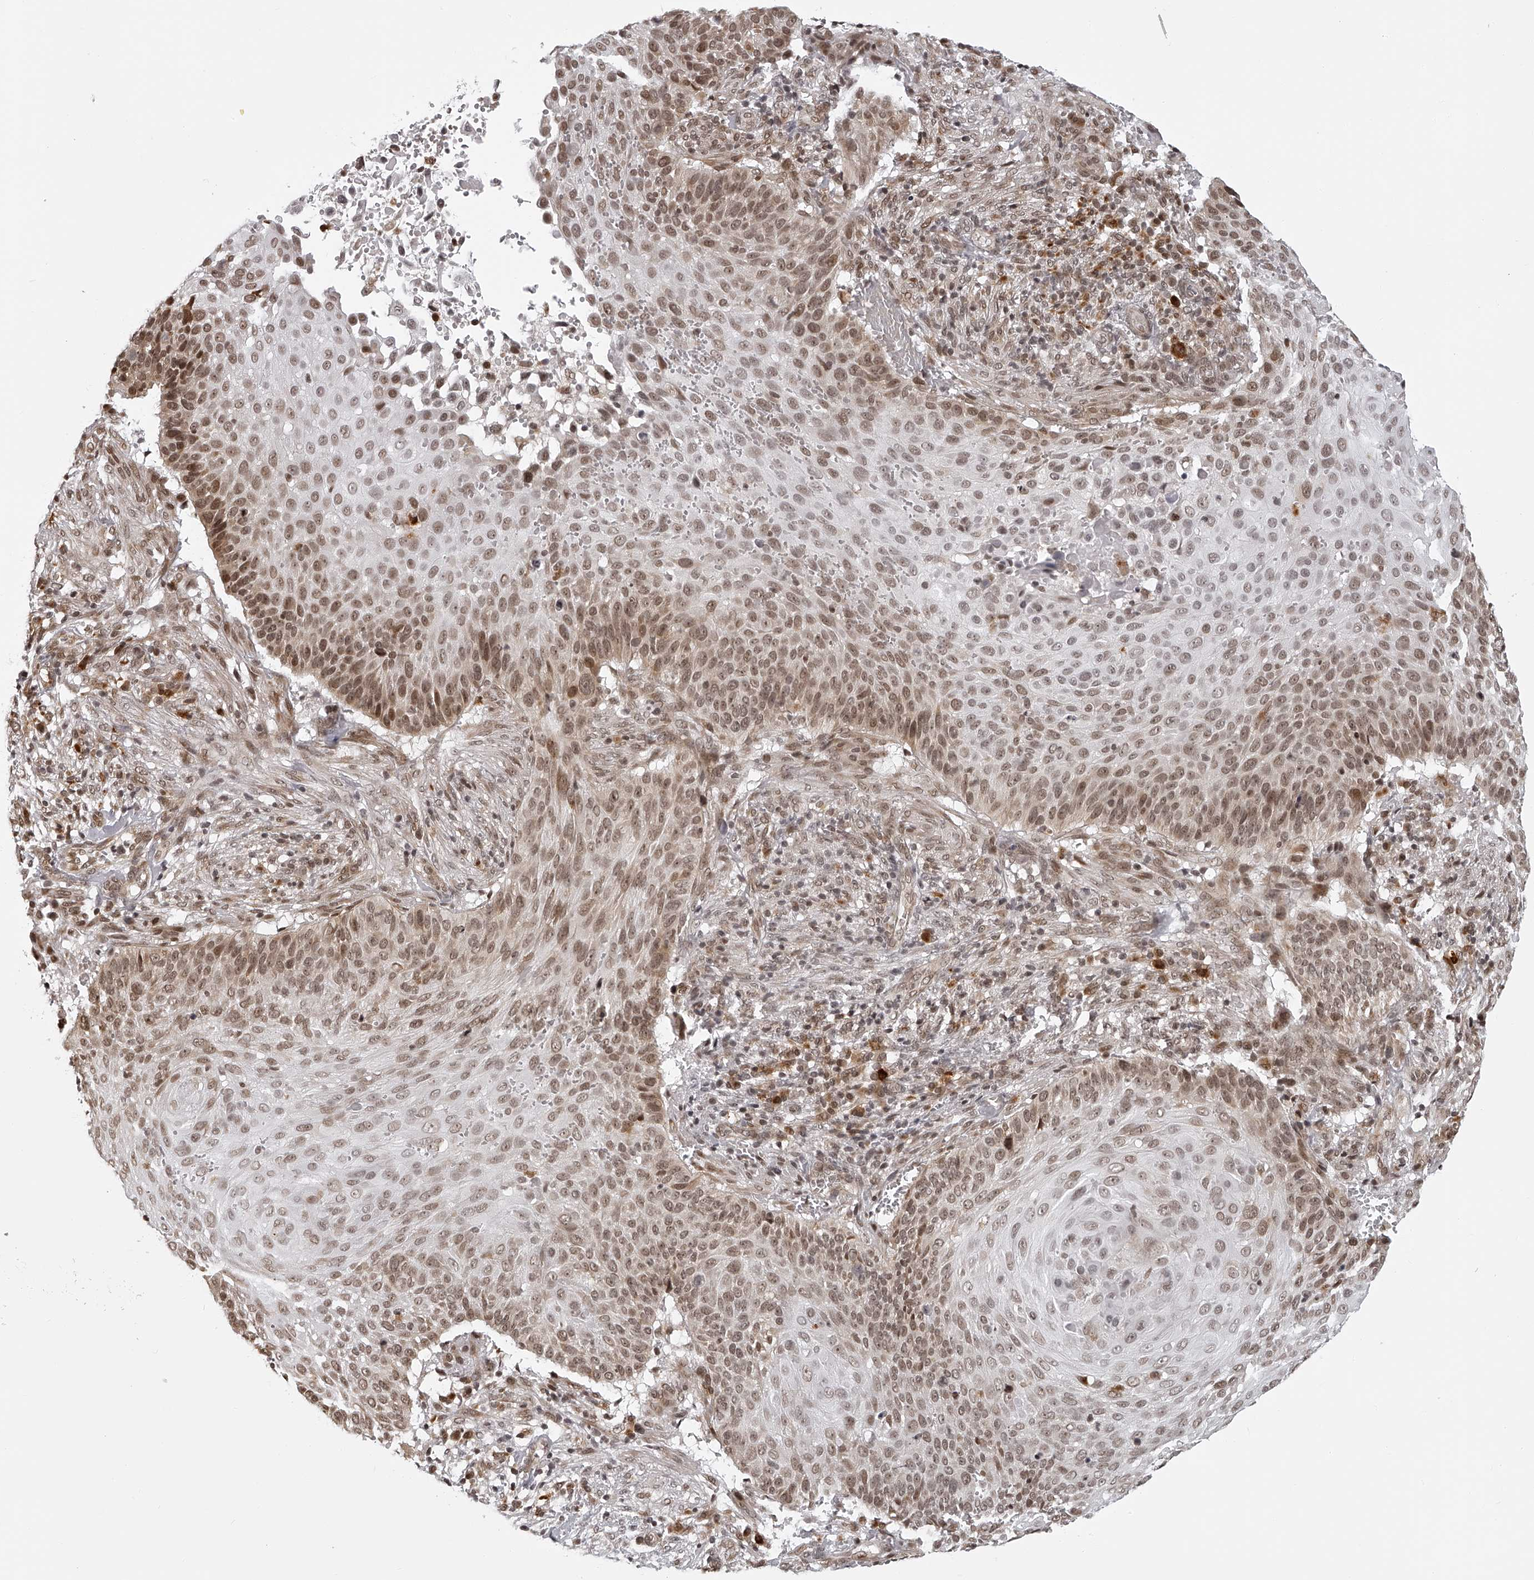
{"staining": {"intensity": "moderate", "quantity": "25%-75%", "location": "nuclear"}, "tissue": "cervical cancer", "cell_type": "Tumor cells", "image_type": "cancer", "snomed": [{"axis": "morphology", "description": "Squamous cell carcinoma, NOS"}, {"axis": "topography", "description": "Cervix"}], "caption": "Squamous cell carcinoma (cervical) stained for a protein shows moderate nuclear positivity in tumor cells.", "gene": "ODF2L", "patient": {"sex": "female", "age": 74}}